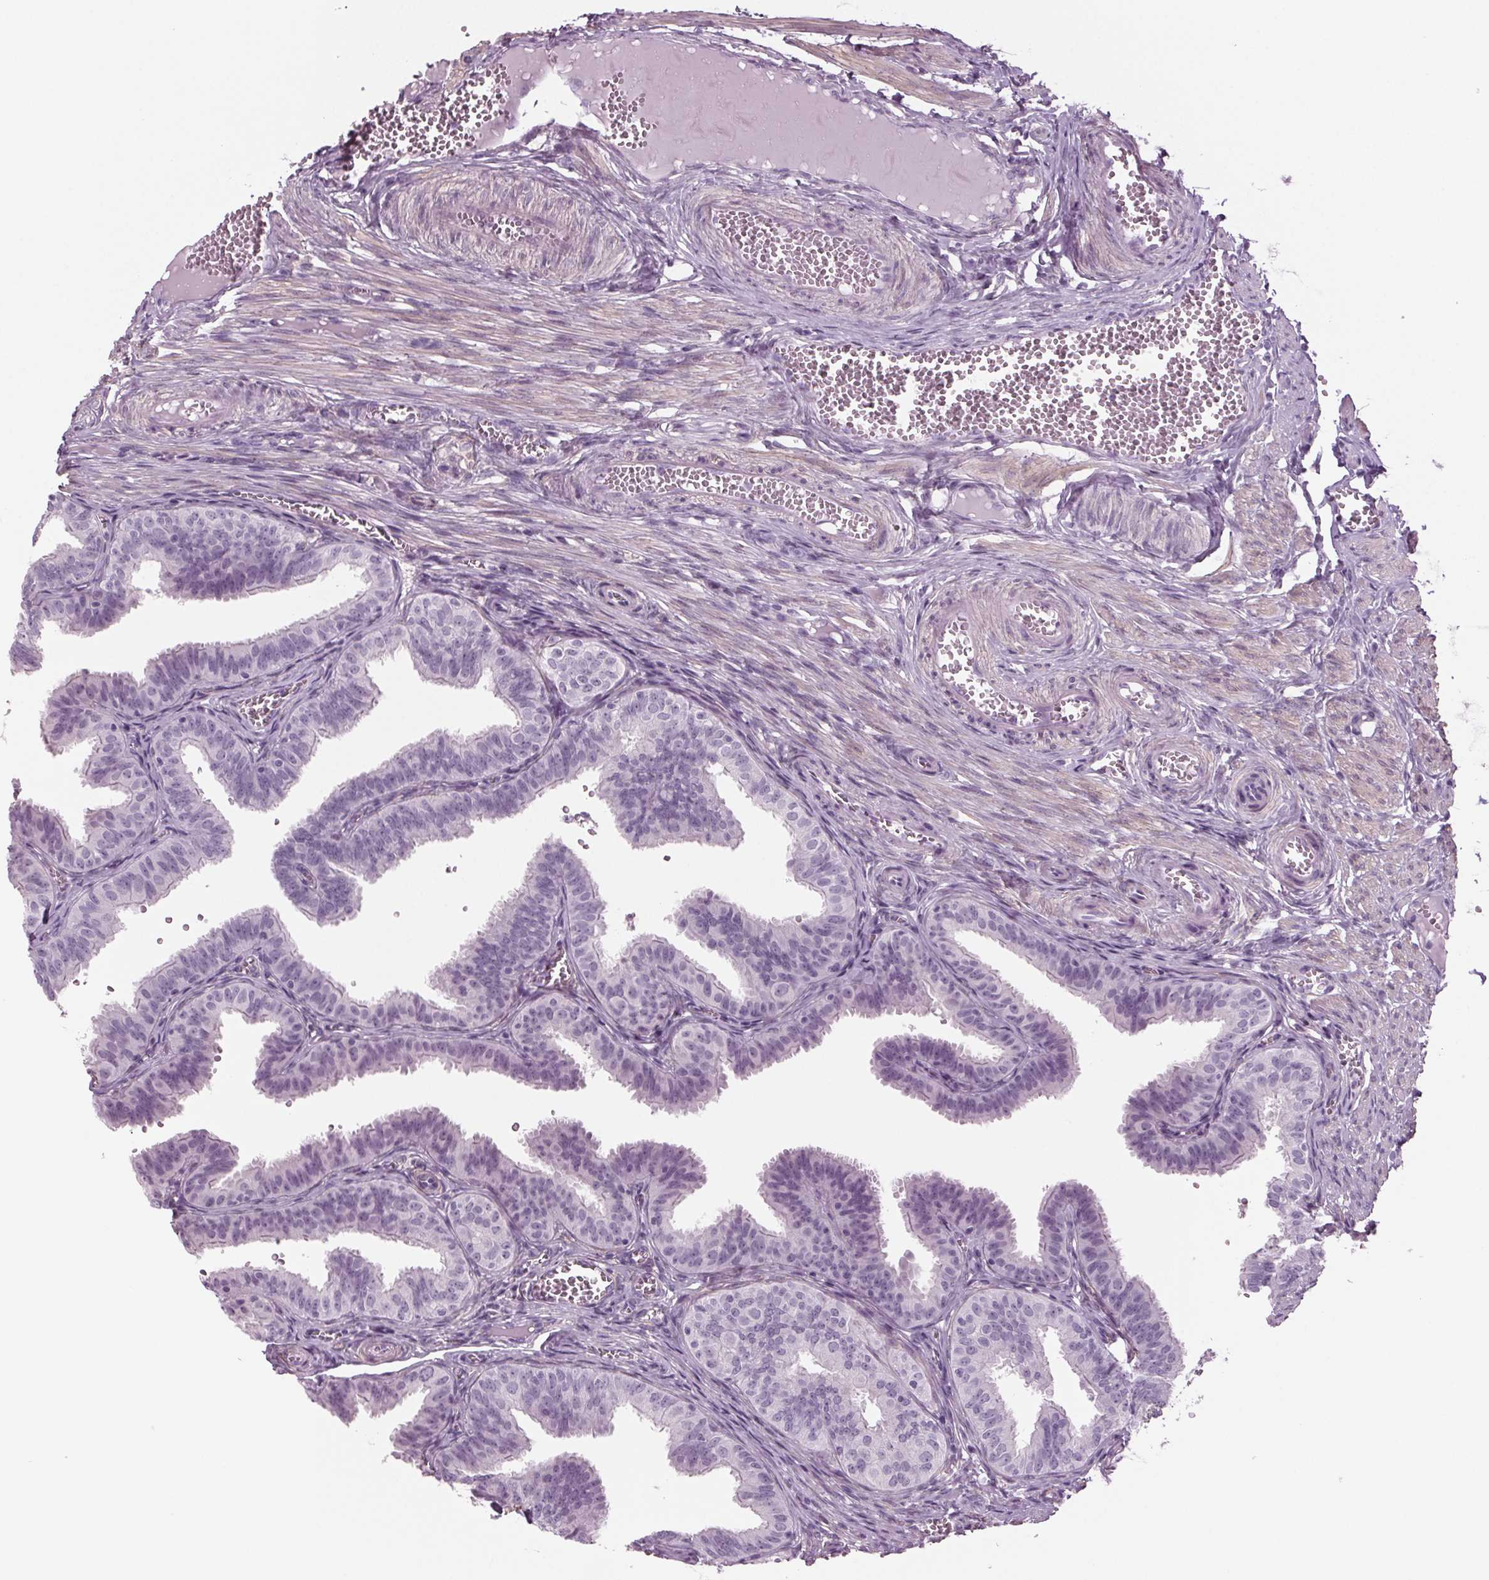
{"staining": {"intensity": "negative", "quantity": "none", "location": "none"}, "tissue": "fallopian tube", "cell_type": "Glandular cells", "image_type": "normal", "snomed": [{"axis": "morphology", "description": "Normal tissue, NOS"}, {"axis": "topography", "description": "Fallopian tube"}], "caption": "Unremarkable fallopian tube was stained to show a protein in brown. There is no significant positivity in glandular cells. (DAB (3,3'-diaminobenzidine) immunohistochemistry (IHC), high magnification).", "gene": "BHLHE22", "patient": {"sex": "female", "age": 25}}